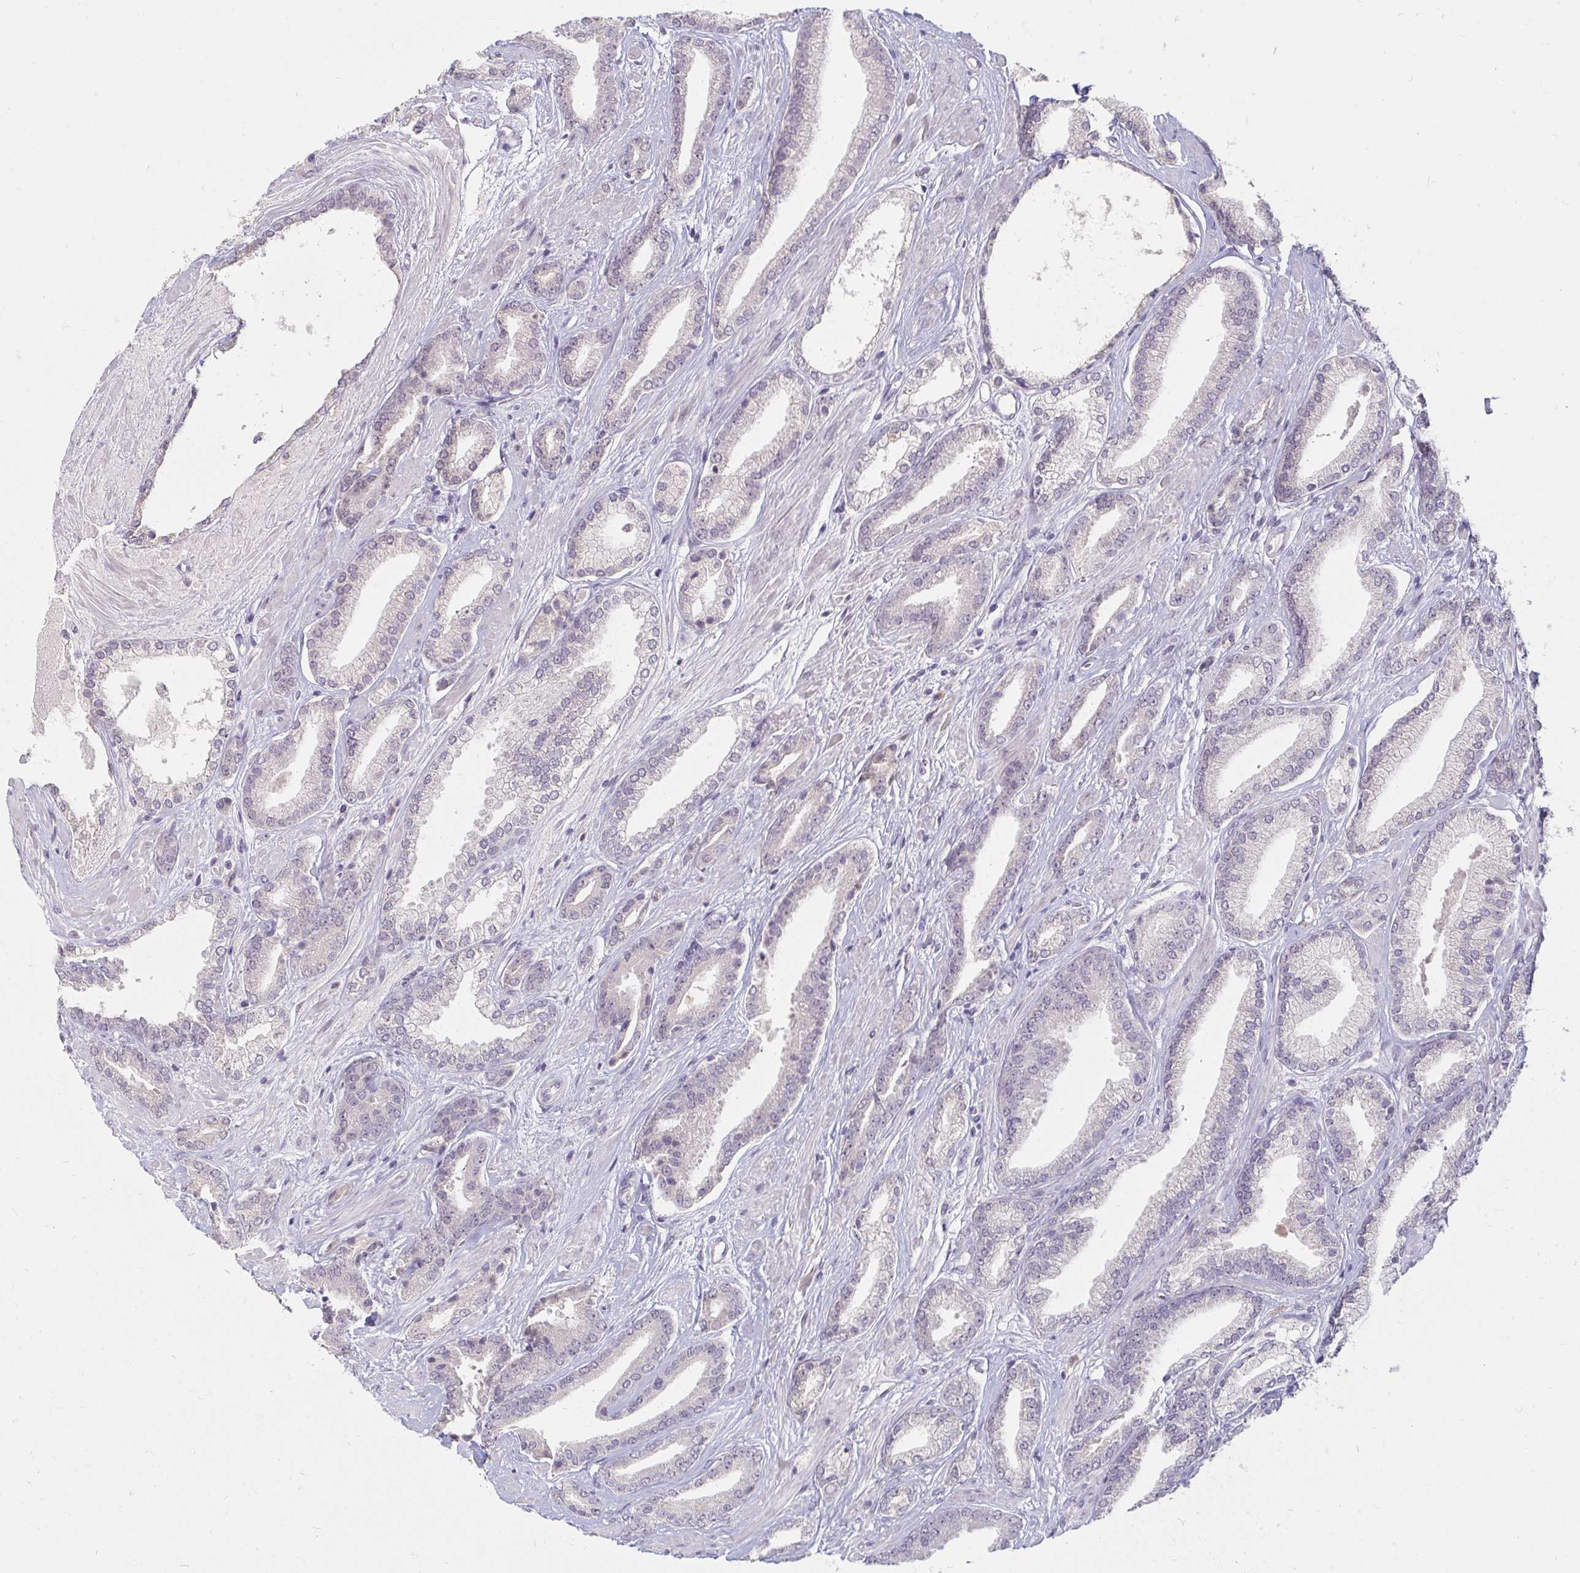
{"staining": {"intensity": "negative", "quantity": "none", "location": "none"}, "tissue": "prostate cancer", "cell_type": "Tumor cells", "image_type": "cancer", "snomed": [{"axis": "morphology", "description": "Adenocarcinoma, High grade"}, {"axis": "topography", "description": "Prostate"}], "caption": "Immunohistochemistry micrograph of neoplastic tissue: human prostate cancer stained with DAB exhibits no significant protein expression in tumor cells.", "gene": "DDN", "patient": {"sex": "male", "age": 56}}